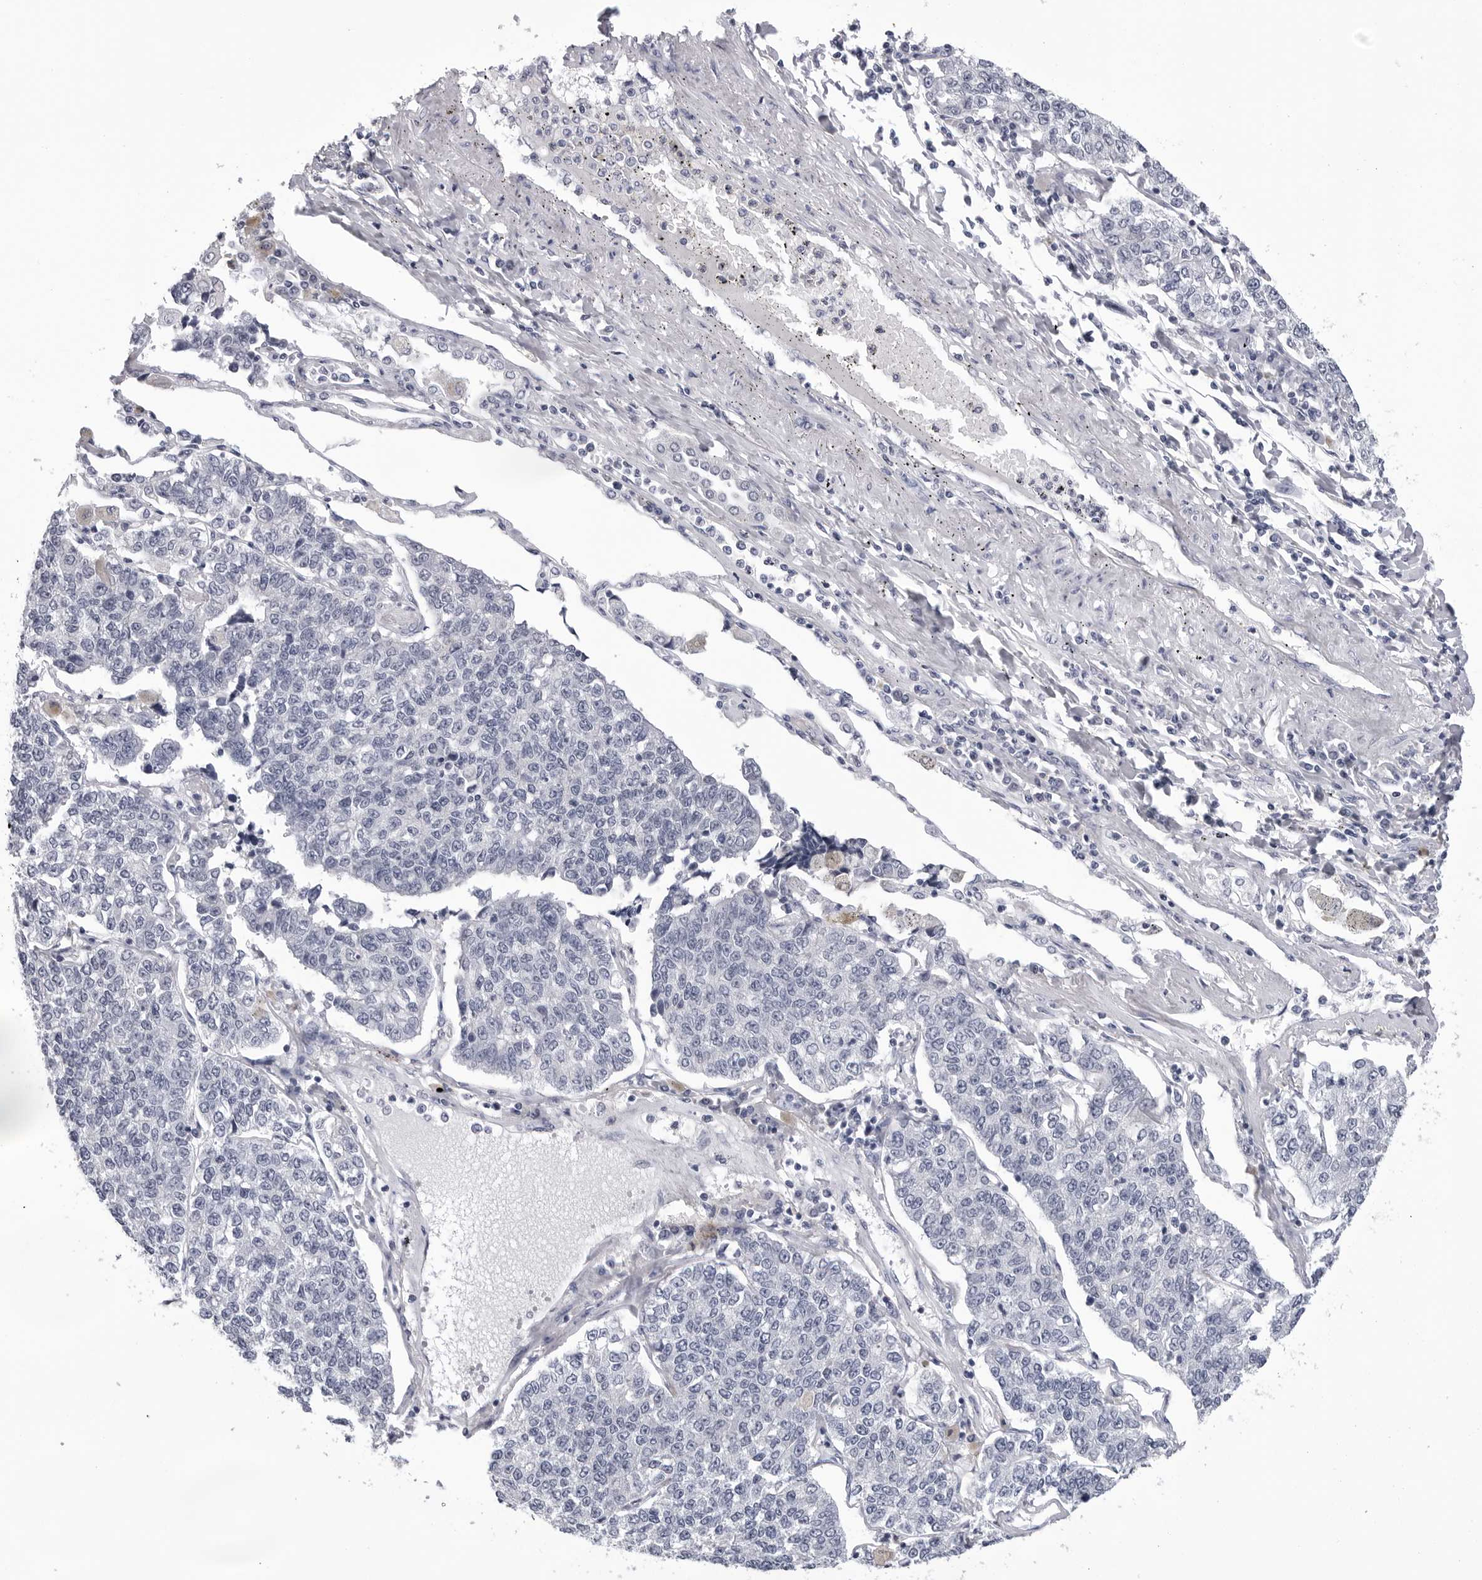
{"staining": {"intensity": "negative", "quantity": "none", "location": "none"}, "tissue": "lung cancer", "cell_type": "Tumor cells", "image_type": "cancer", "snomed": [{"axis": "morphology", "description": "Adenocarcinoma, NOS"}, {"axis": "topography", "description": "Lung"}], "caption": "Tumor cells are negative for protein expression in human adenocarcinoma (lung).", "gene": "CDK20", "patient": {"sex": "male", "age": 49}}